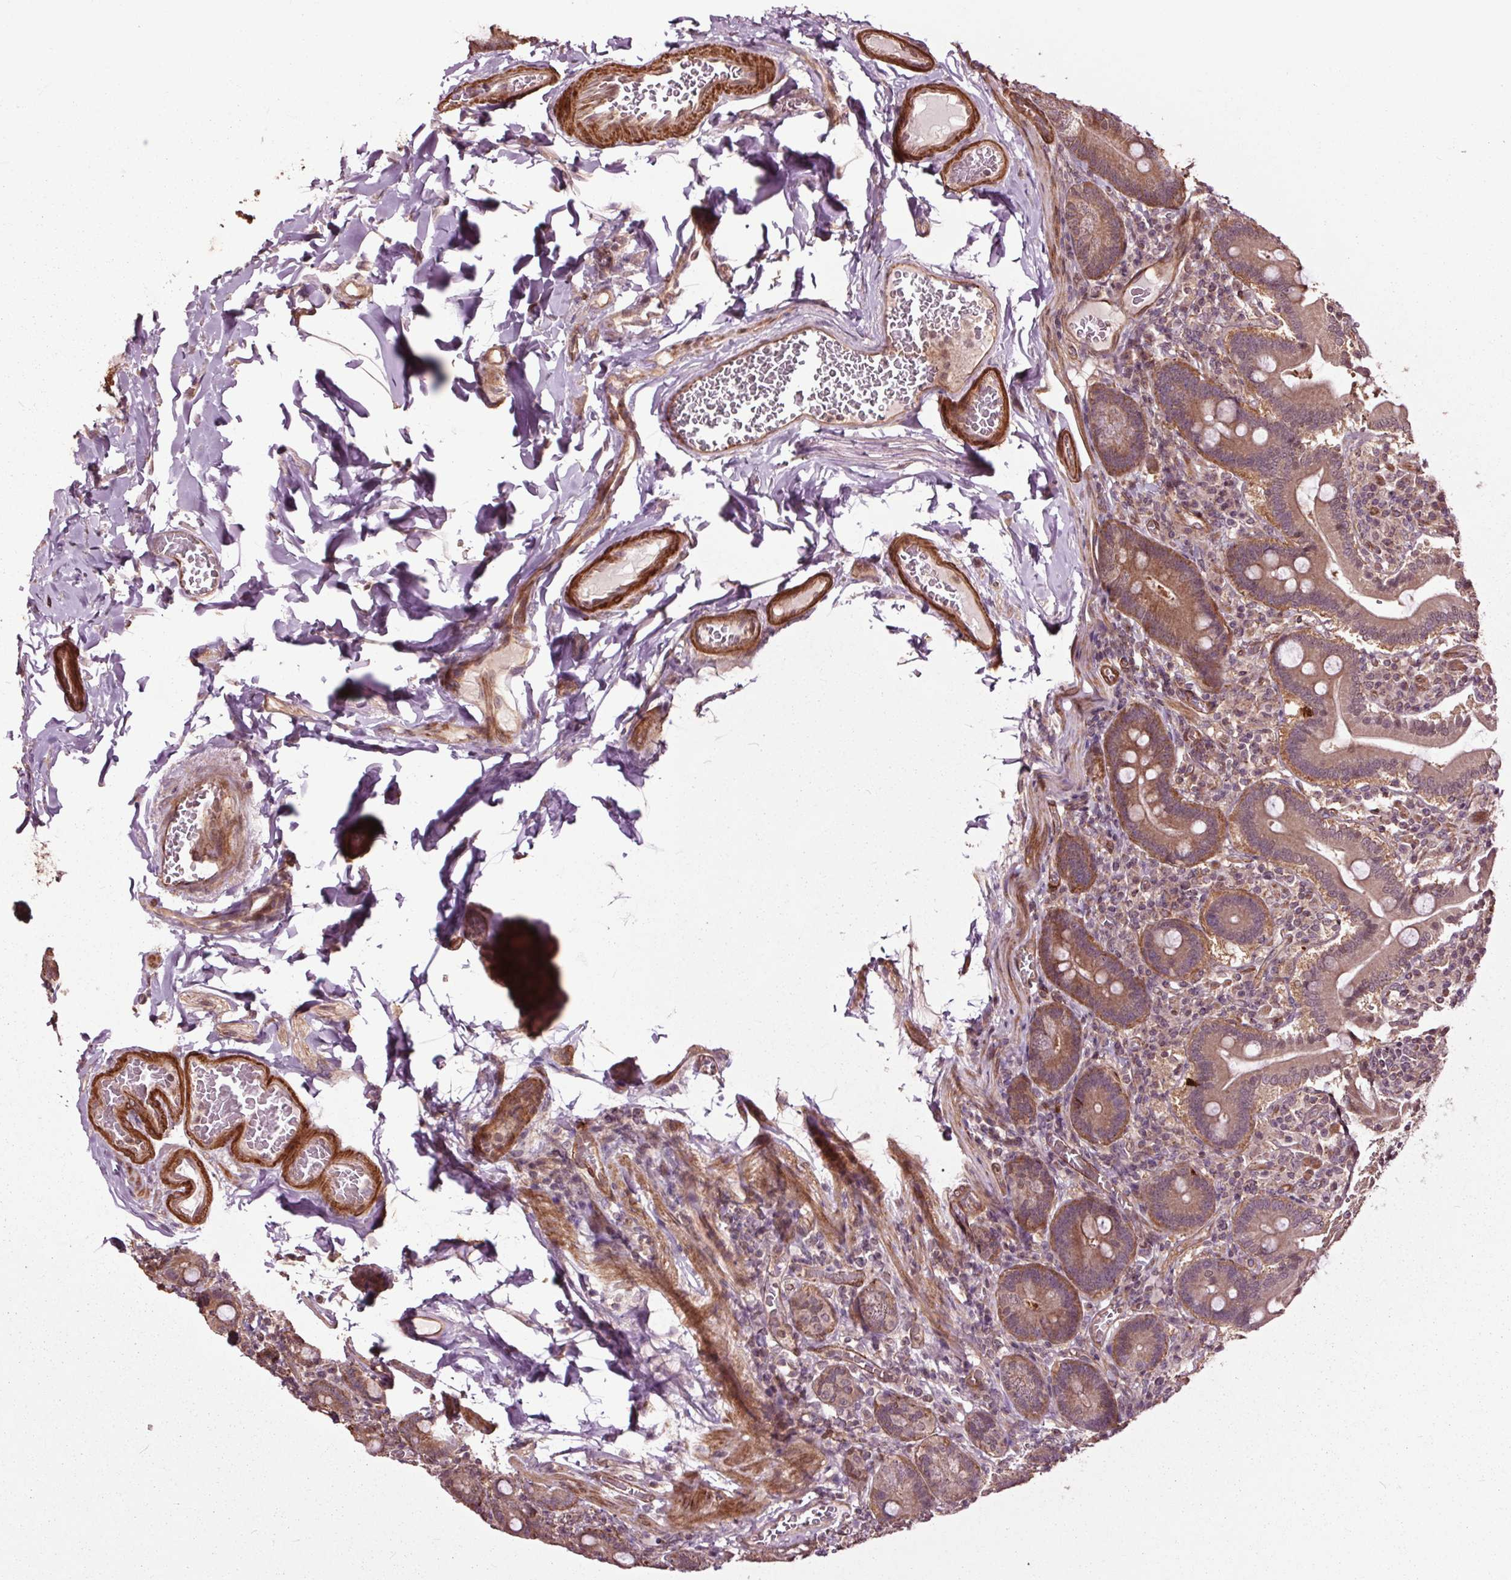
{"staining": {"intensity": "moderate", "quantity": ">75%", "location": "cytoplasmic/membranous"}, "tissue": "duodenum", "cell_type": "Glandular cells", "image_type": "normal", "snomed": [{"axis": "morphology", "description": "Normal tissue, NOS"}, {"axis": "topography", "description": "Duodenum"}], "caption": "A brown stain labels moderate cytoplasmic/membranous expression of a protein in glandular cells of benign human duodenum.", "gene": "CEP95", "patient": {"sex": "female", "age": 62}}